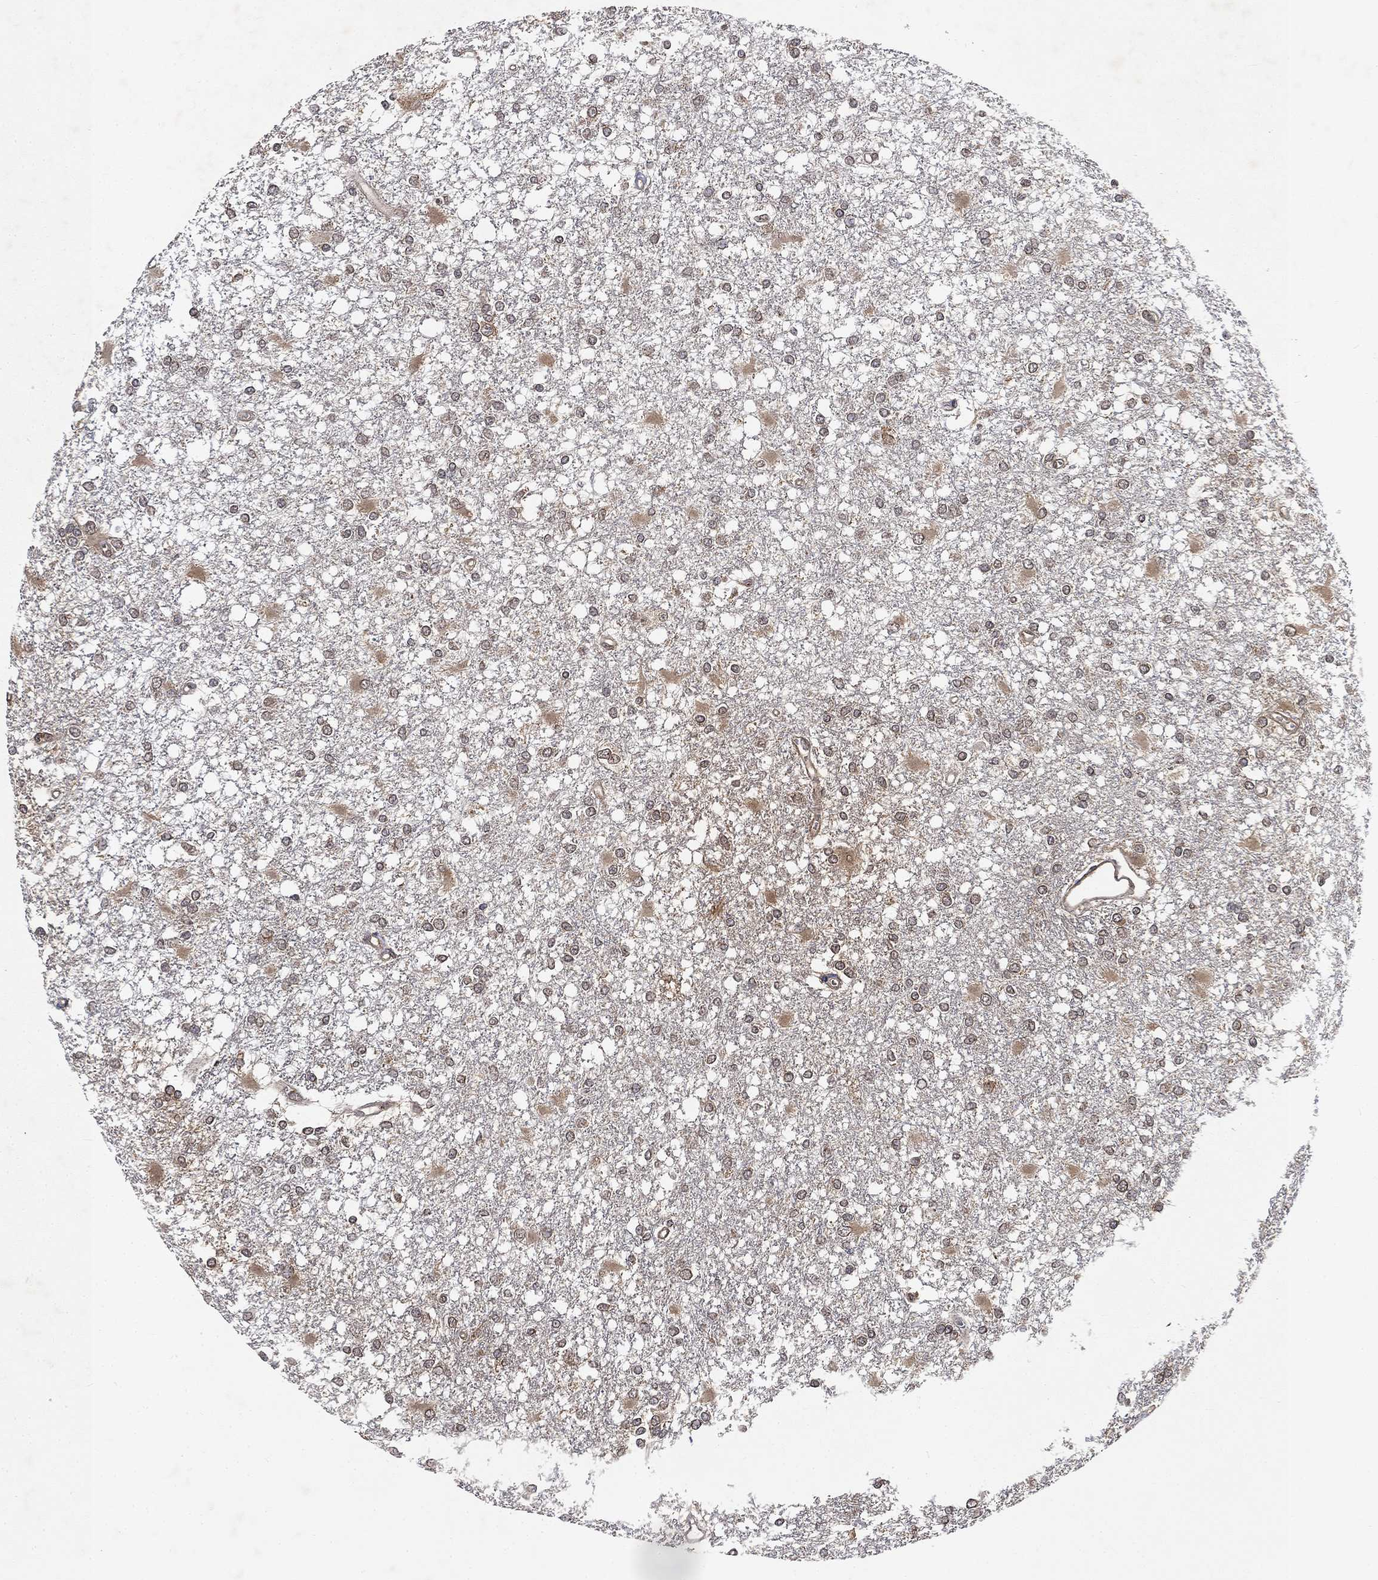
{"staining": {"intensity": "weak", "quantity": "25%-75%", "location": "cytoplasmic/membranous"}, "tissue": "glioma", "cell_type": "Tumor cells", "image_type": "cancer", "snomed": [{"axis": "morphology", "description": "Glioma, malignant, High grade"}, {"axis": "topography", "description": "Cerebral cortex"}], "caption": "Immunohistochemical staining of glioma exhibits low levels of weak cytoplasmic/membranous expression in about 25%-75% of tumor cells.", "gene": "UBA5", "patient": {"sex": "male", "age": 79}}